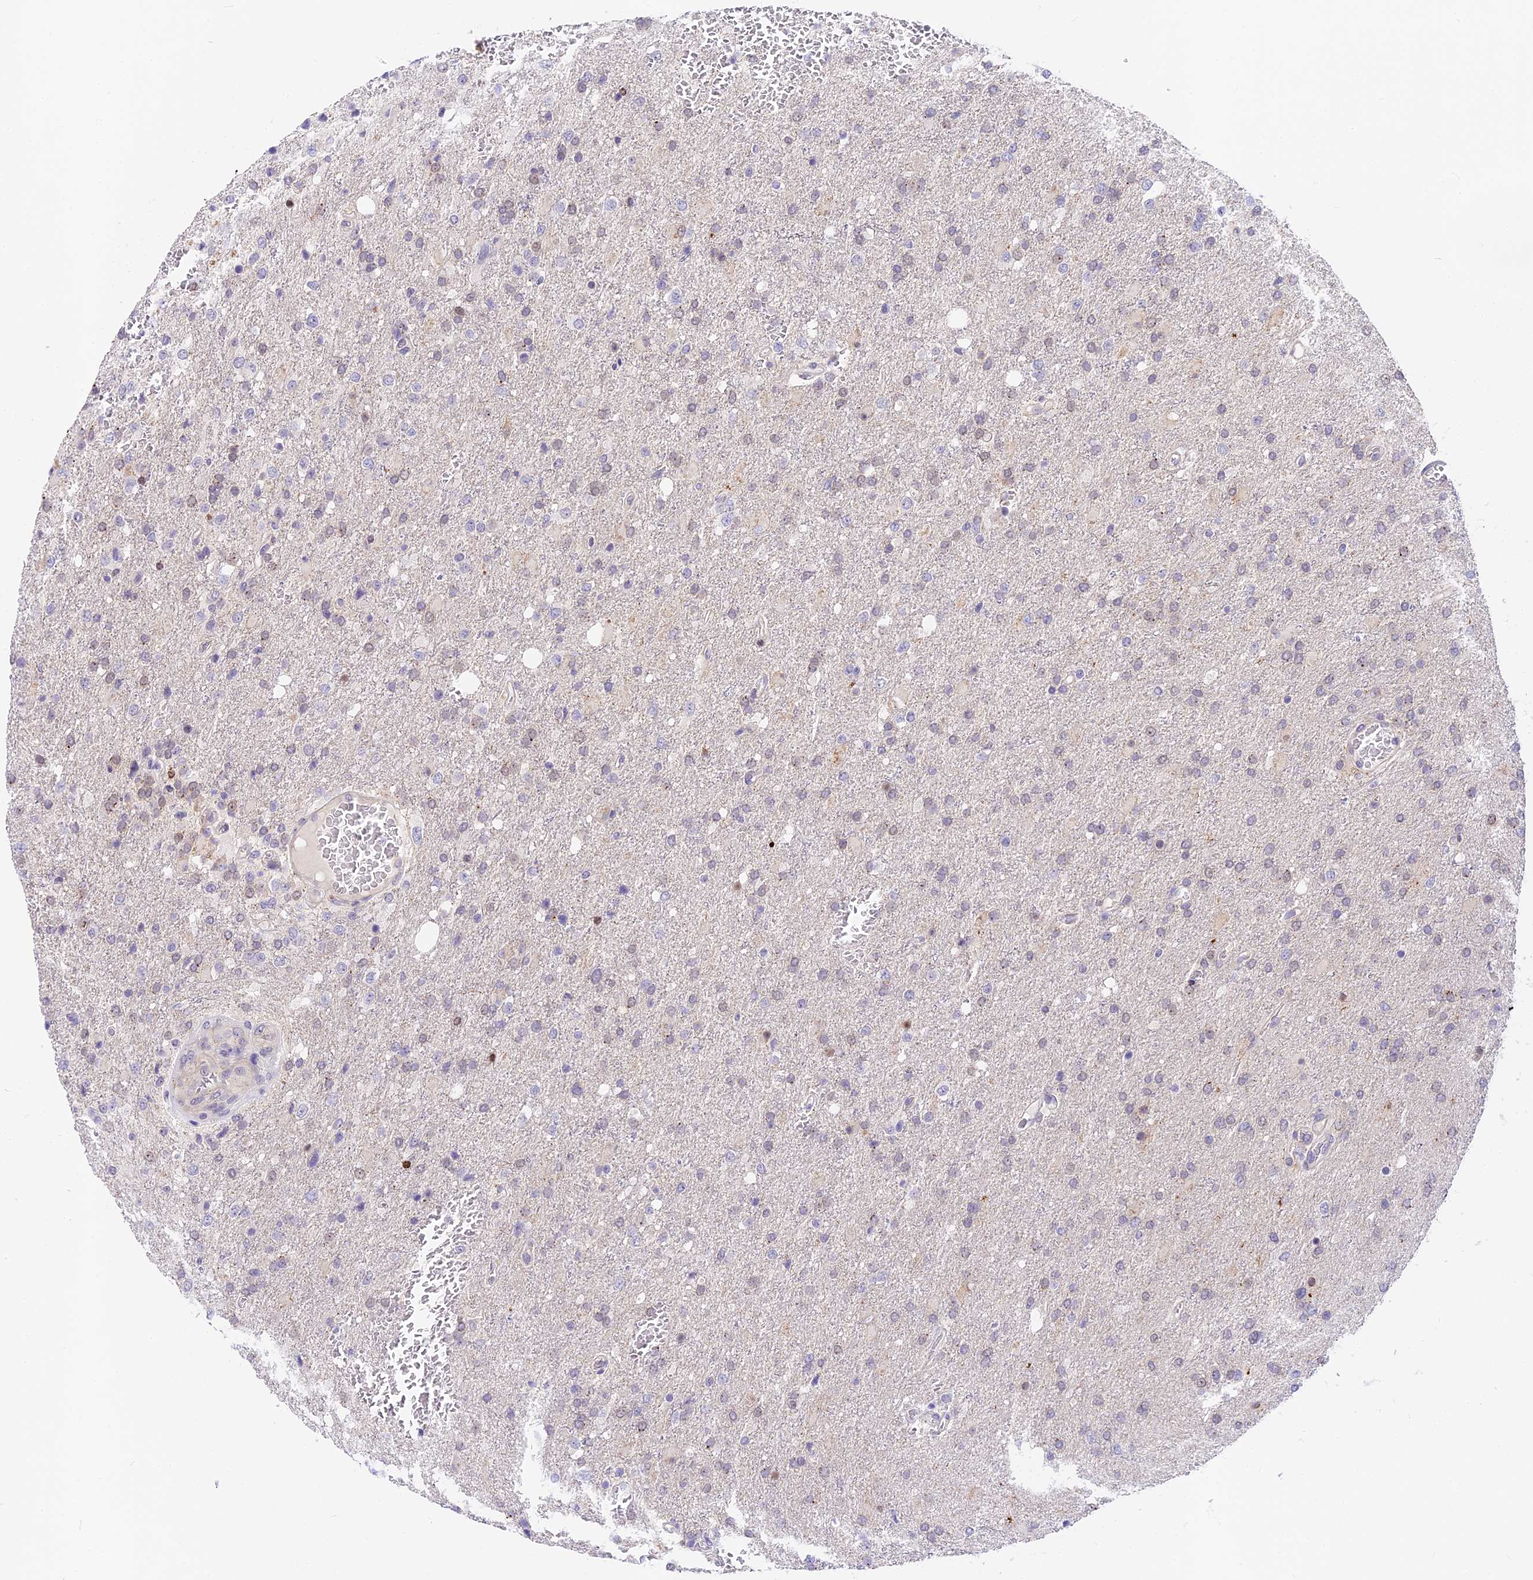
{"staining": {"intensity": "negative", "quantity": "none", "location": "none"}, "tissue": "glioma", "cell_type": "Tumor cells", "image_type": "cancer", "snomed": [{"axis": "morphology", "description": "Glioma, malignant, High grade"}, {"axis": "topography", "description": "Brain"}], "caption": "Malignant glioma (high-grade) stained for a protein using immunohistochemistry demonstrates no positivity tumor cells.", "gene": "MIDN", "patient": {"sex": "female", "age": 74}}